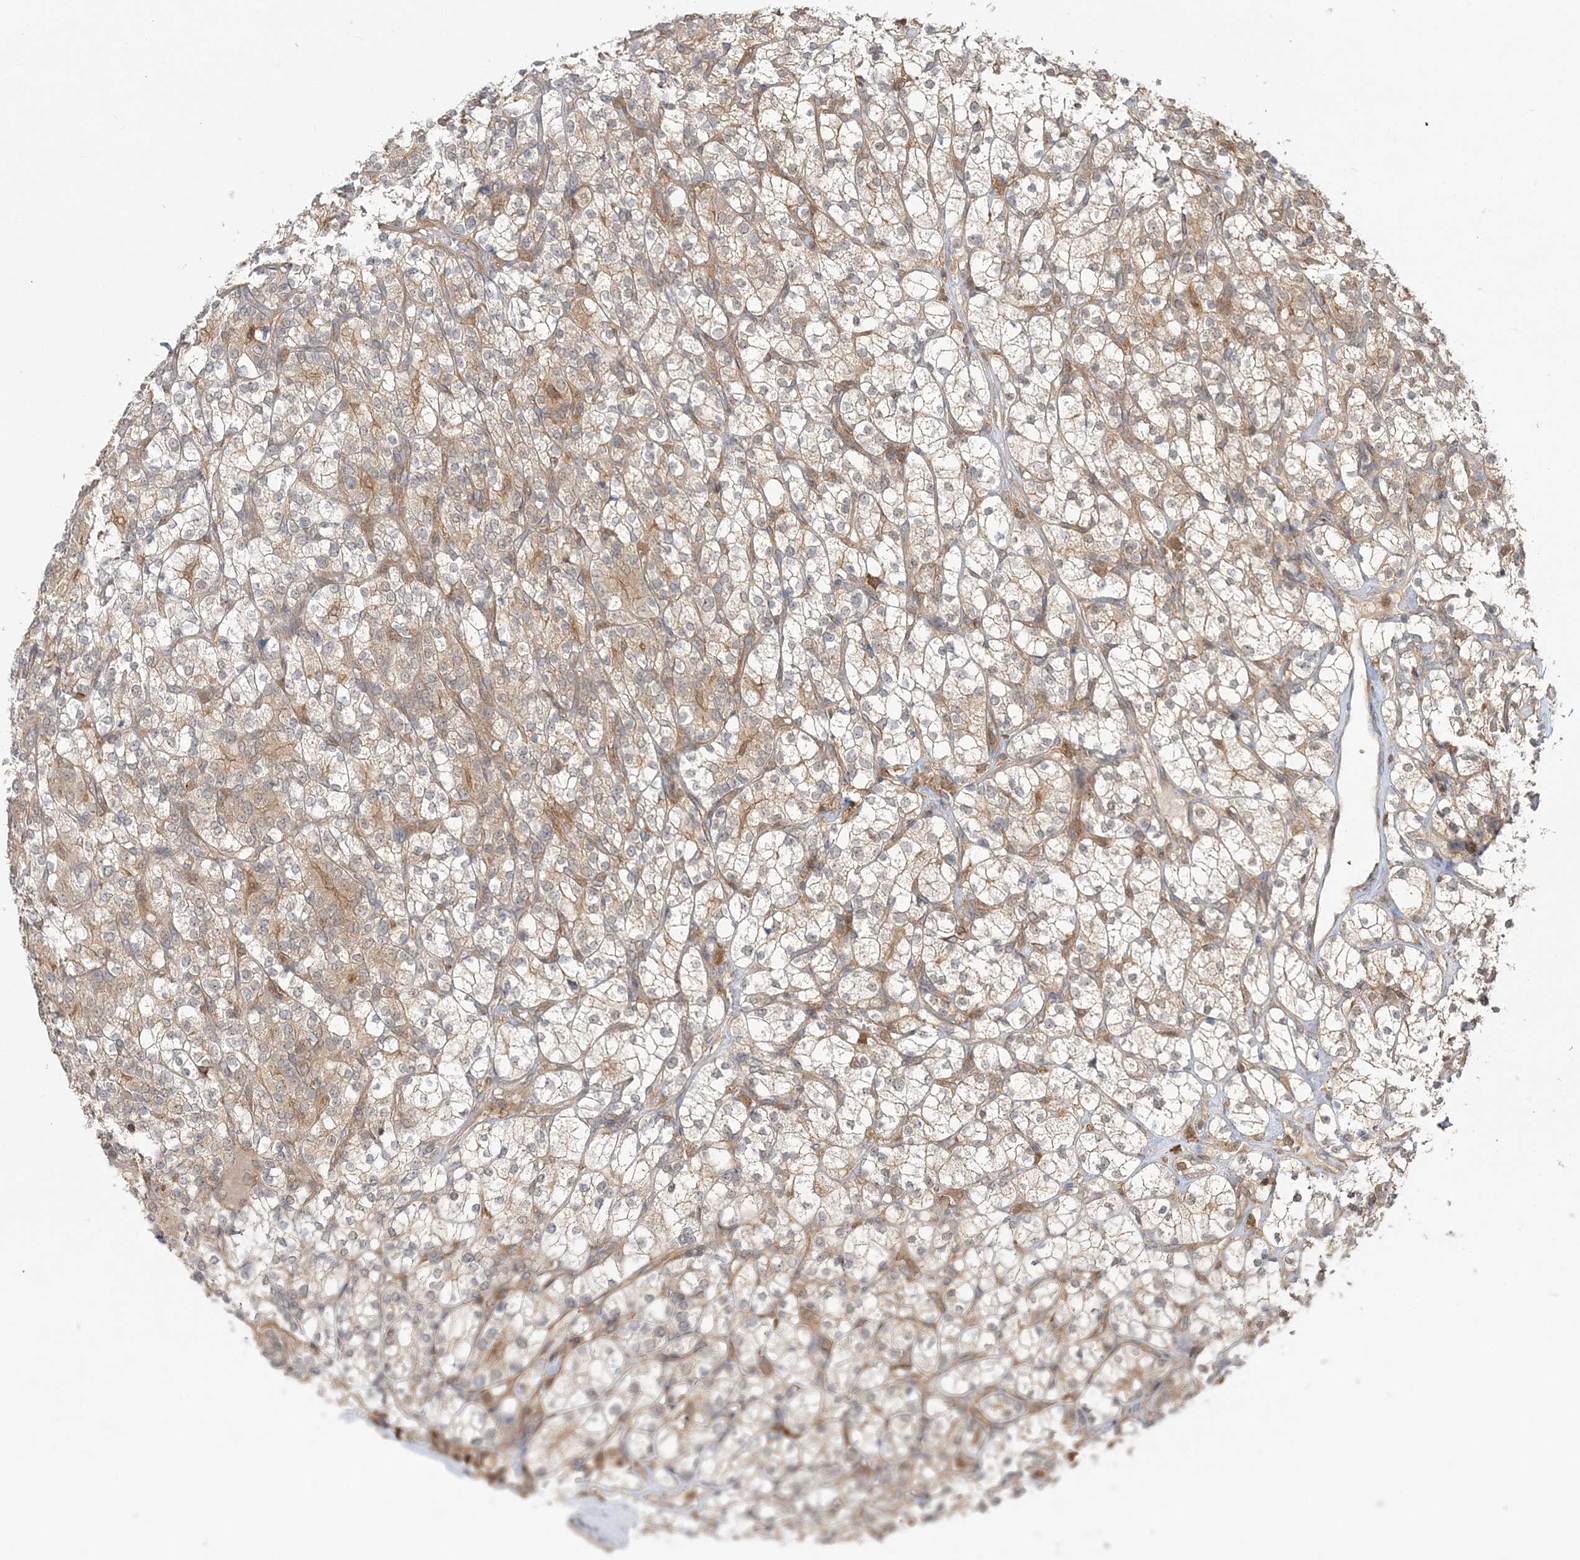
{"staining": {"intensity": "weak", "quantity": ">75%", "location": "cytoplasmic/membranous"}, "tissue": "renal cancer", "cell_type": "Tumor cells", "image_type": "cancer", "snomed": [{"axis": "morphology", "description": "Adenocarcinoma, NOS"}, {"axis": "topography", "description": "Kidney"}], "caption": "Immunohistochemistry staining of adenocarcinoma (renal), which demonstrates low levels of weak cytoplasmic/membranous positivity in approximately >75% of tumor cells indicating weak cytoplasmic/membranous protein expression. The staining was performed using DAB (3,3'-diaminobenzidine) (brown) for protein detection and nuclei were counterstained in hematoxylin (blue).", "gene": "CAB39", "patient": {"sex": "male", "age": 77}}